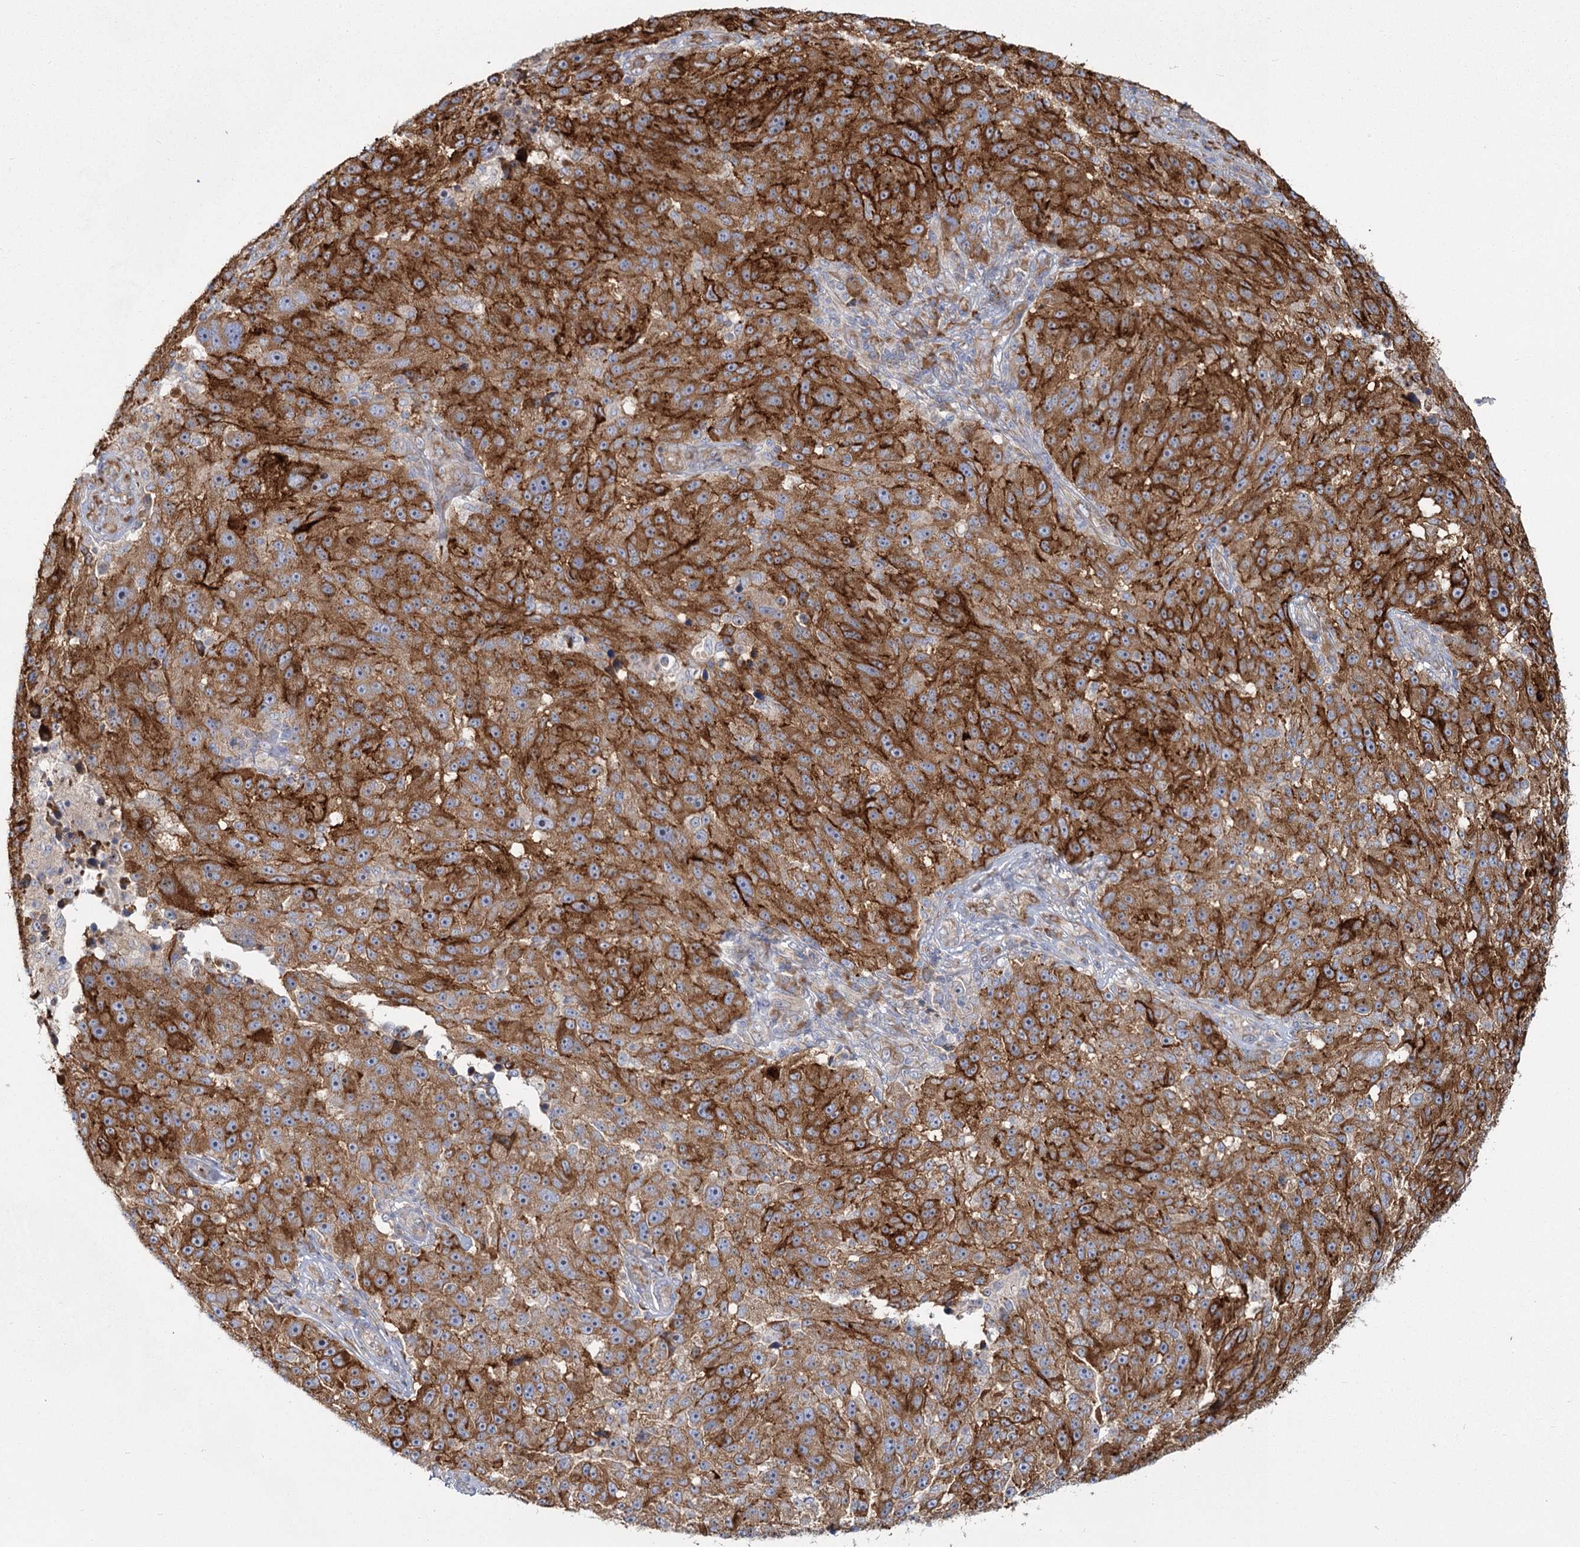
{"staining": {"intensity": "strong", "quantity": ">75%", "location": "cytoplasmic/membranous"}, "tissue": "melanoma", "cell_type": "Tumor cells", "image_type": "cancer", "snomed": [{"axis": "morphology", "description": "Malignant melanoma, NOS"}, {"axis": "topography", "description": "Skin"}], "caption": "Immunohistochemistry (IHC) of melanoma demonstrates high levels of strong cytoplasmic/membranous staining in about >75% of tumor cells. (Stains: DAB (3,3'-diaminobenzidine) in brown, nuclei in blue, Microscopy: brightfield microscopy at high magnification).", "gene": "HARS2", "patient": {"sex": "male", "age": 53}}